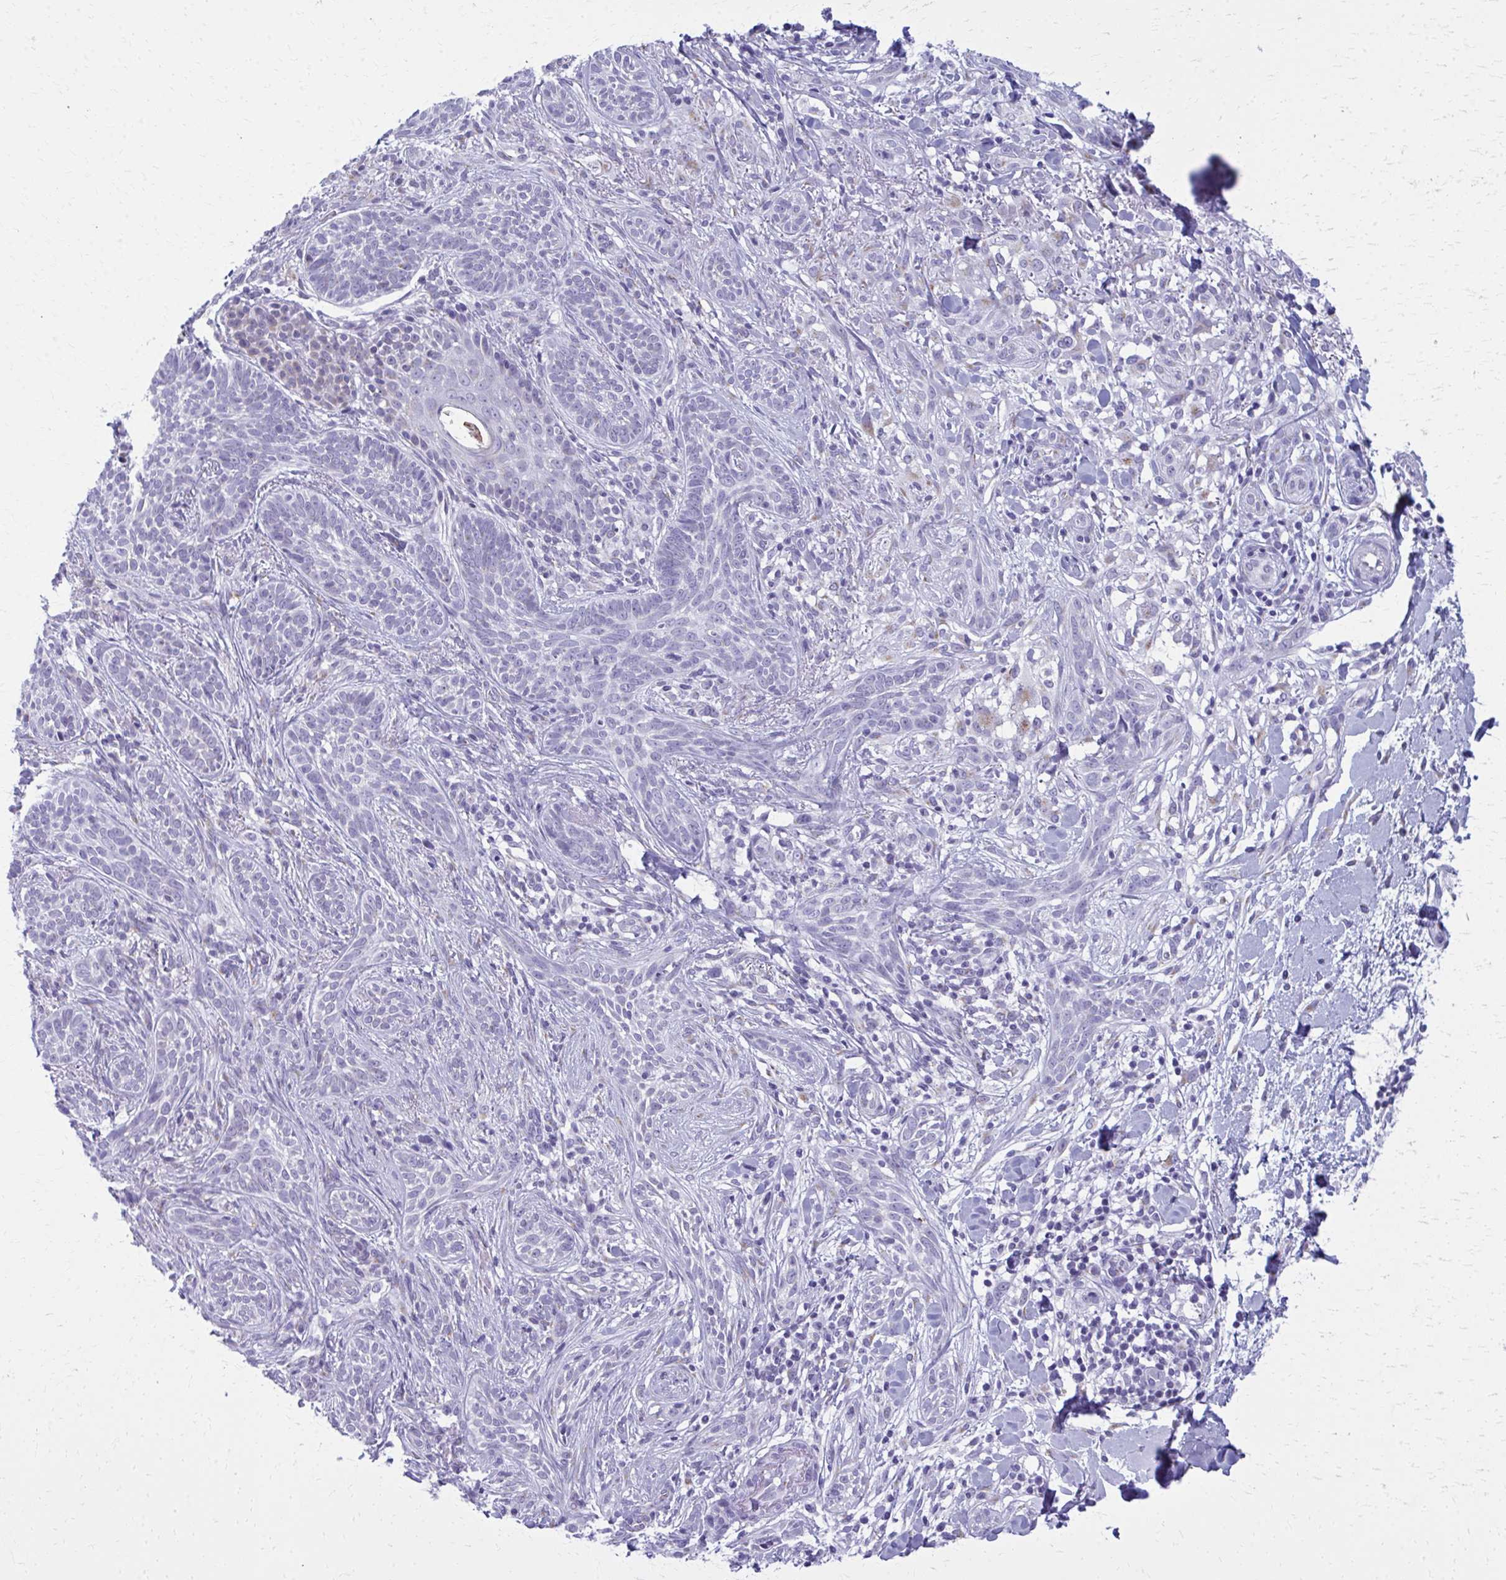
{"staining": {"intensity": "negative", "quantity": "none", "location": "none"}, "tissue": "skin cancer", "cell_type": "Tumor cells", "image_type": "cancer", "snomed": [{"axis": "morphology", "description": "Basal cell carcinoma"}, {"axis": "topography", "description": "Skin"}], "caption": "High power microscopy image of an IHC photomicrograph of skin cancer, revealing no significant positivity in tumor cells.", "gene": "SCLY", "patient": {"sex": "male", "age": 75}}